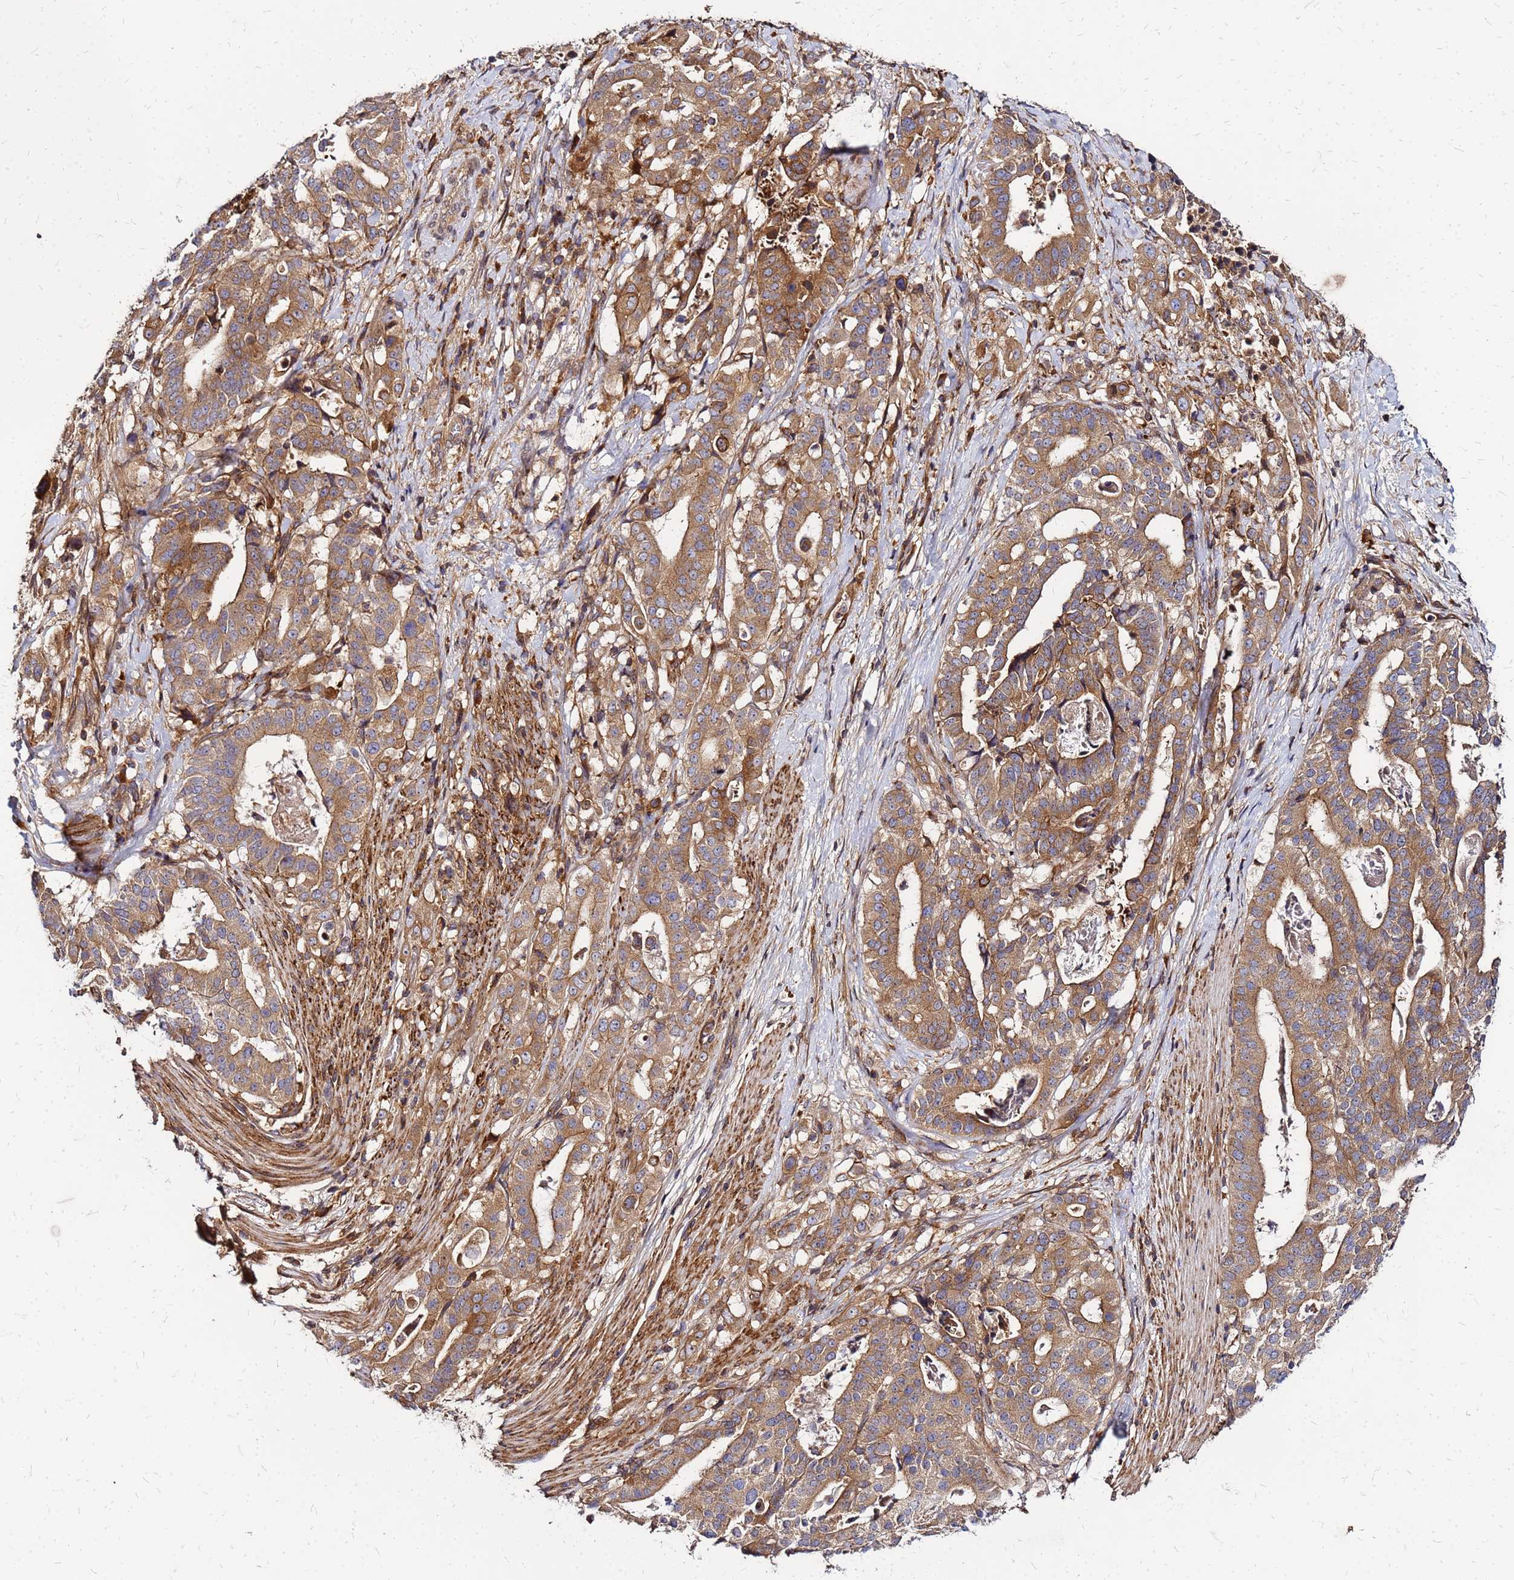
{"staining": {"intensity": "moderate", "quantity": ">75%", "location": "cytoplasmic/membranous"}, "tissue": "stomach cancer", "cell_type": "Tumor cells", "image_type": "cancer", "snomed": [{"axis": "morphology", "description": "Adenocarcinoma, NOS"}, {"axis": "topography", "description": "Stomach"}], "caption": "Immunohistochemical staining of adenocarcinoma (stomach) reveals medium levels of moderate cytoplasmic/membranous protein staining in about >75% of tumor cells. Using DAB (brown) and hematoxylin (blue) stains, captured at high magnification using brightfield microscopy.", "gene": "CYBC1", "patient": {"sex": "male", "age": 48}}